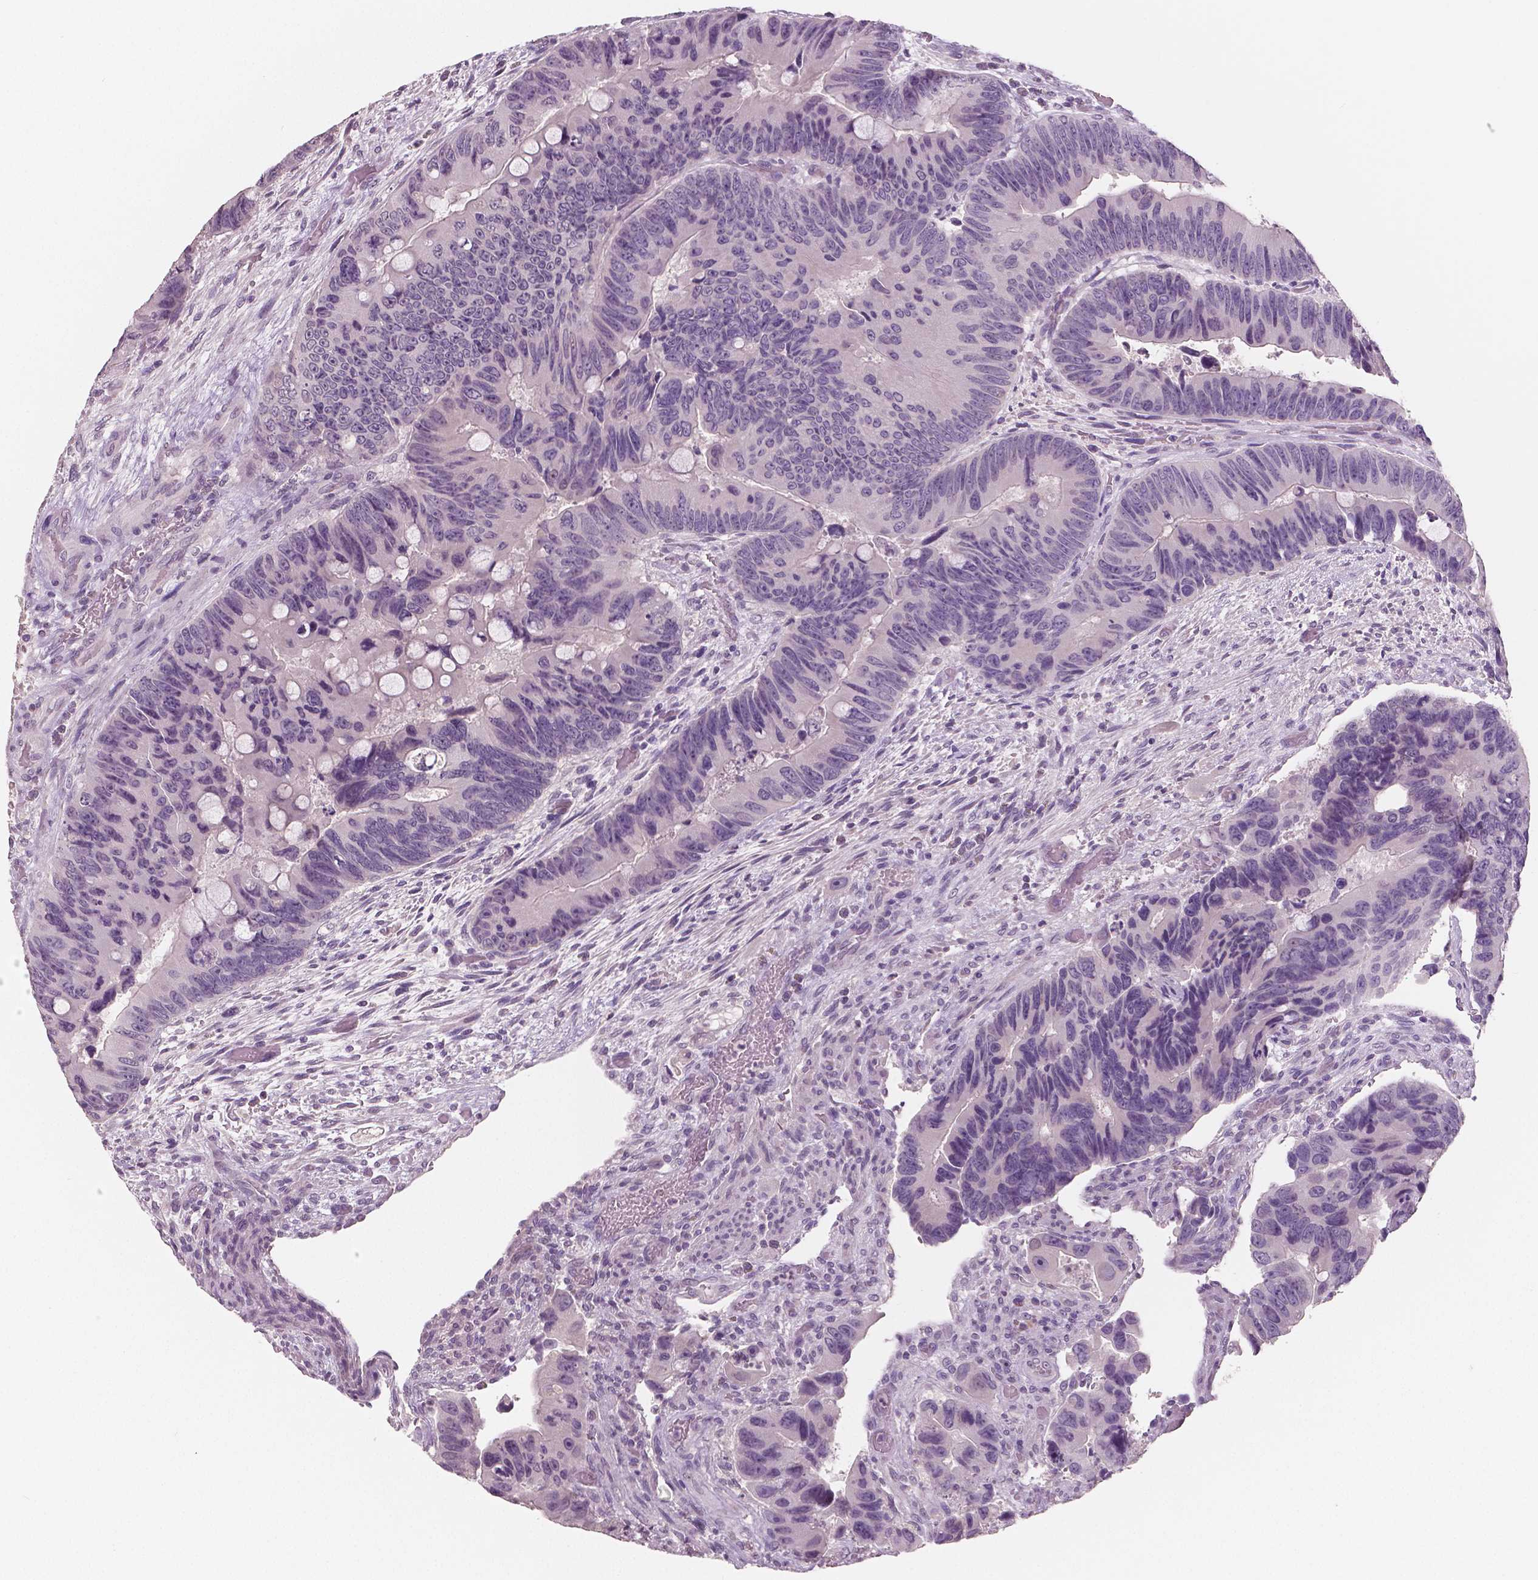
{"staining": {"intensity": "negative", "quantity": "none", "location": "none"}, "tissue": "colorectal cancer", "cell_type": "Tumor cells", "image_type": "cancer", "snomed": [{"axis": "morphology", "description": "Adenocarcinoma, NOS"}, {"axis": "topography", "description": "Rectum"}], "caption": "Human colorectal cancer stained for a protein using IHC reveals no expression in tumor cells.", "gene": "NECAB1", "patient": {"sex": "male", "age": 63}}